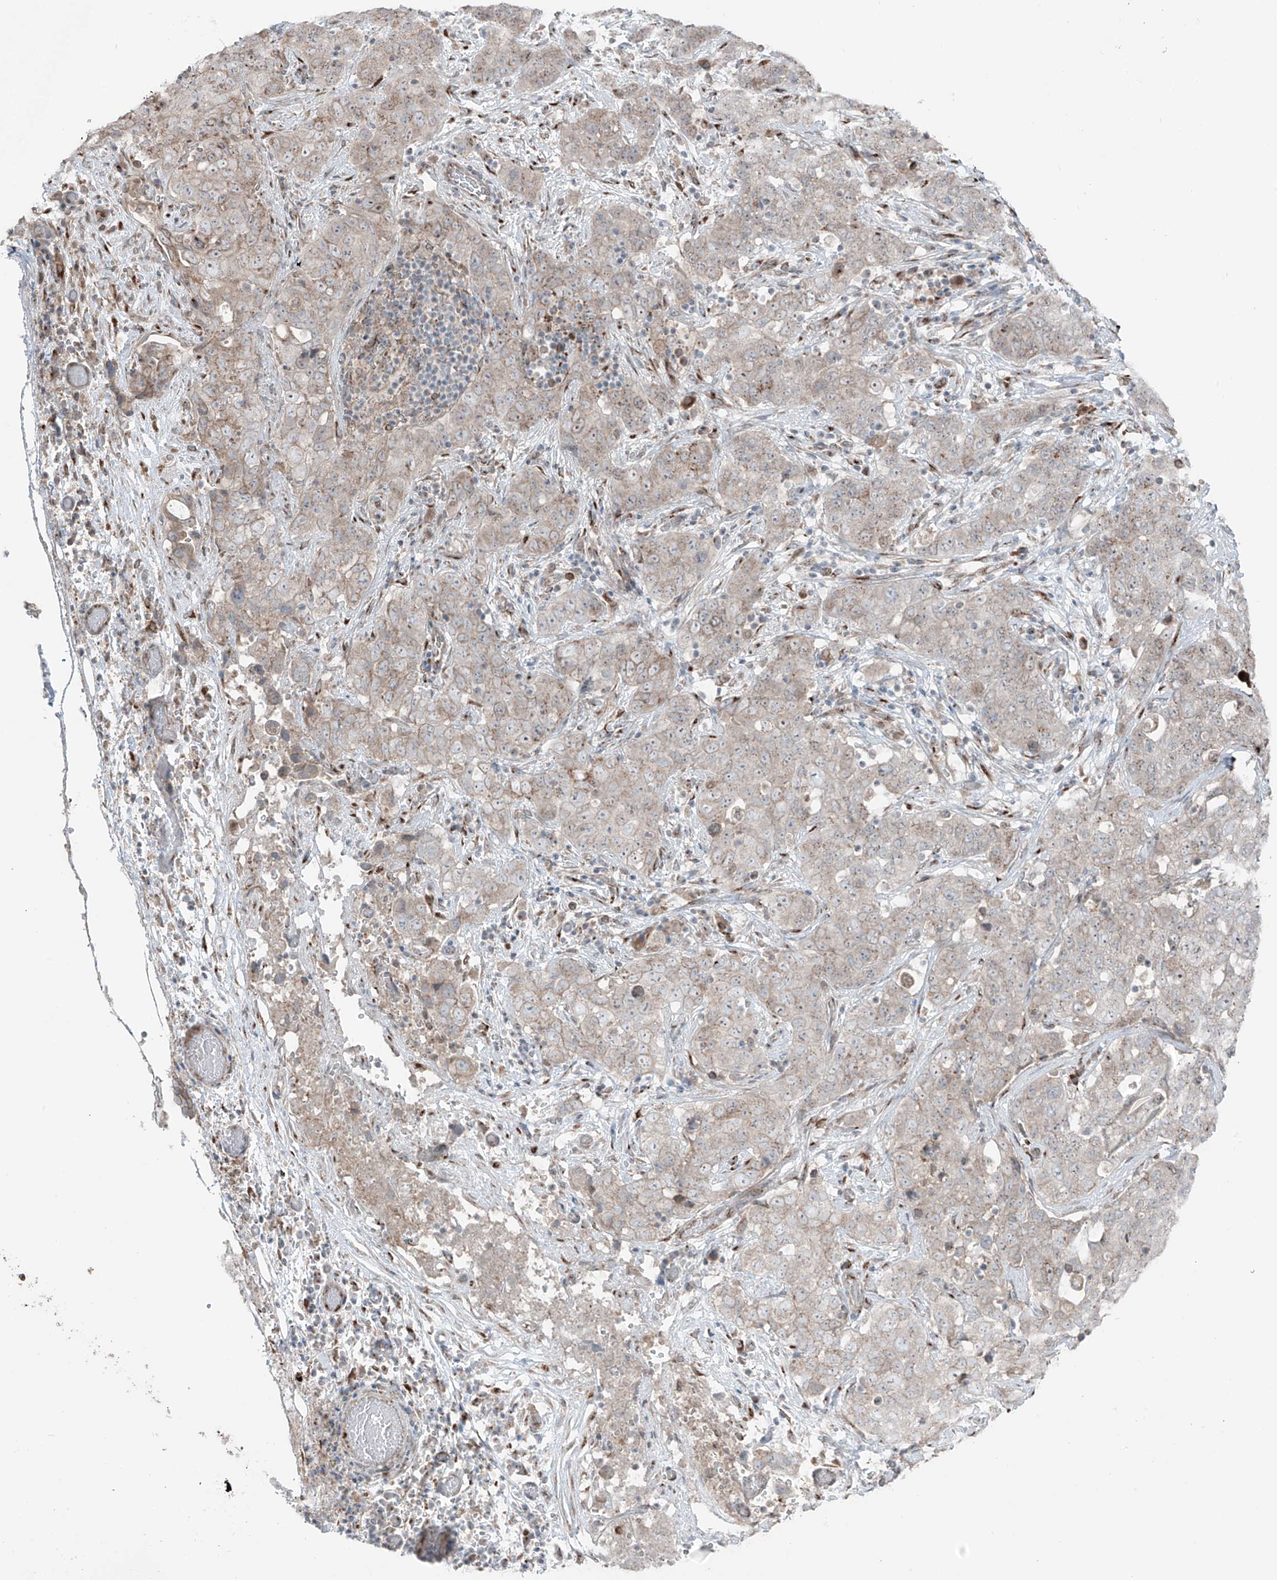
{"staining": {"intensity": "weak", "quantity": "25%-75%", "location": "cytoplasmic/membranous"}, "tissue": "stomach cancer", "cell_type": "Tumor cells", "image_type": "cancer", "snomed": [{"axis": "morphology", "description": "Normal tissue, NOS"}, {"axis": "morphology", "description": "Adenocarcinoma, NOS"}, {"axis": "topography", "description": "Lymph node"}, {"axis": "topography", "description": "Stomach"}], "caption": "DAB (3,3'-diaminobenzidine) immunohistochemical staining of stomach adenocarcinoma shows weak cytoplasmic/membranous protein positivity in about 25%-75% of tumor cells.", "gene": "ERLEC1", "patient": {"sex": "male", "age": 48}}